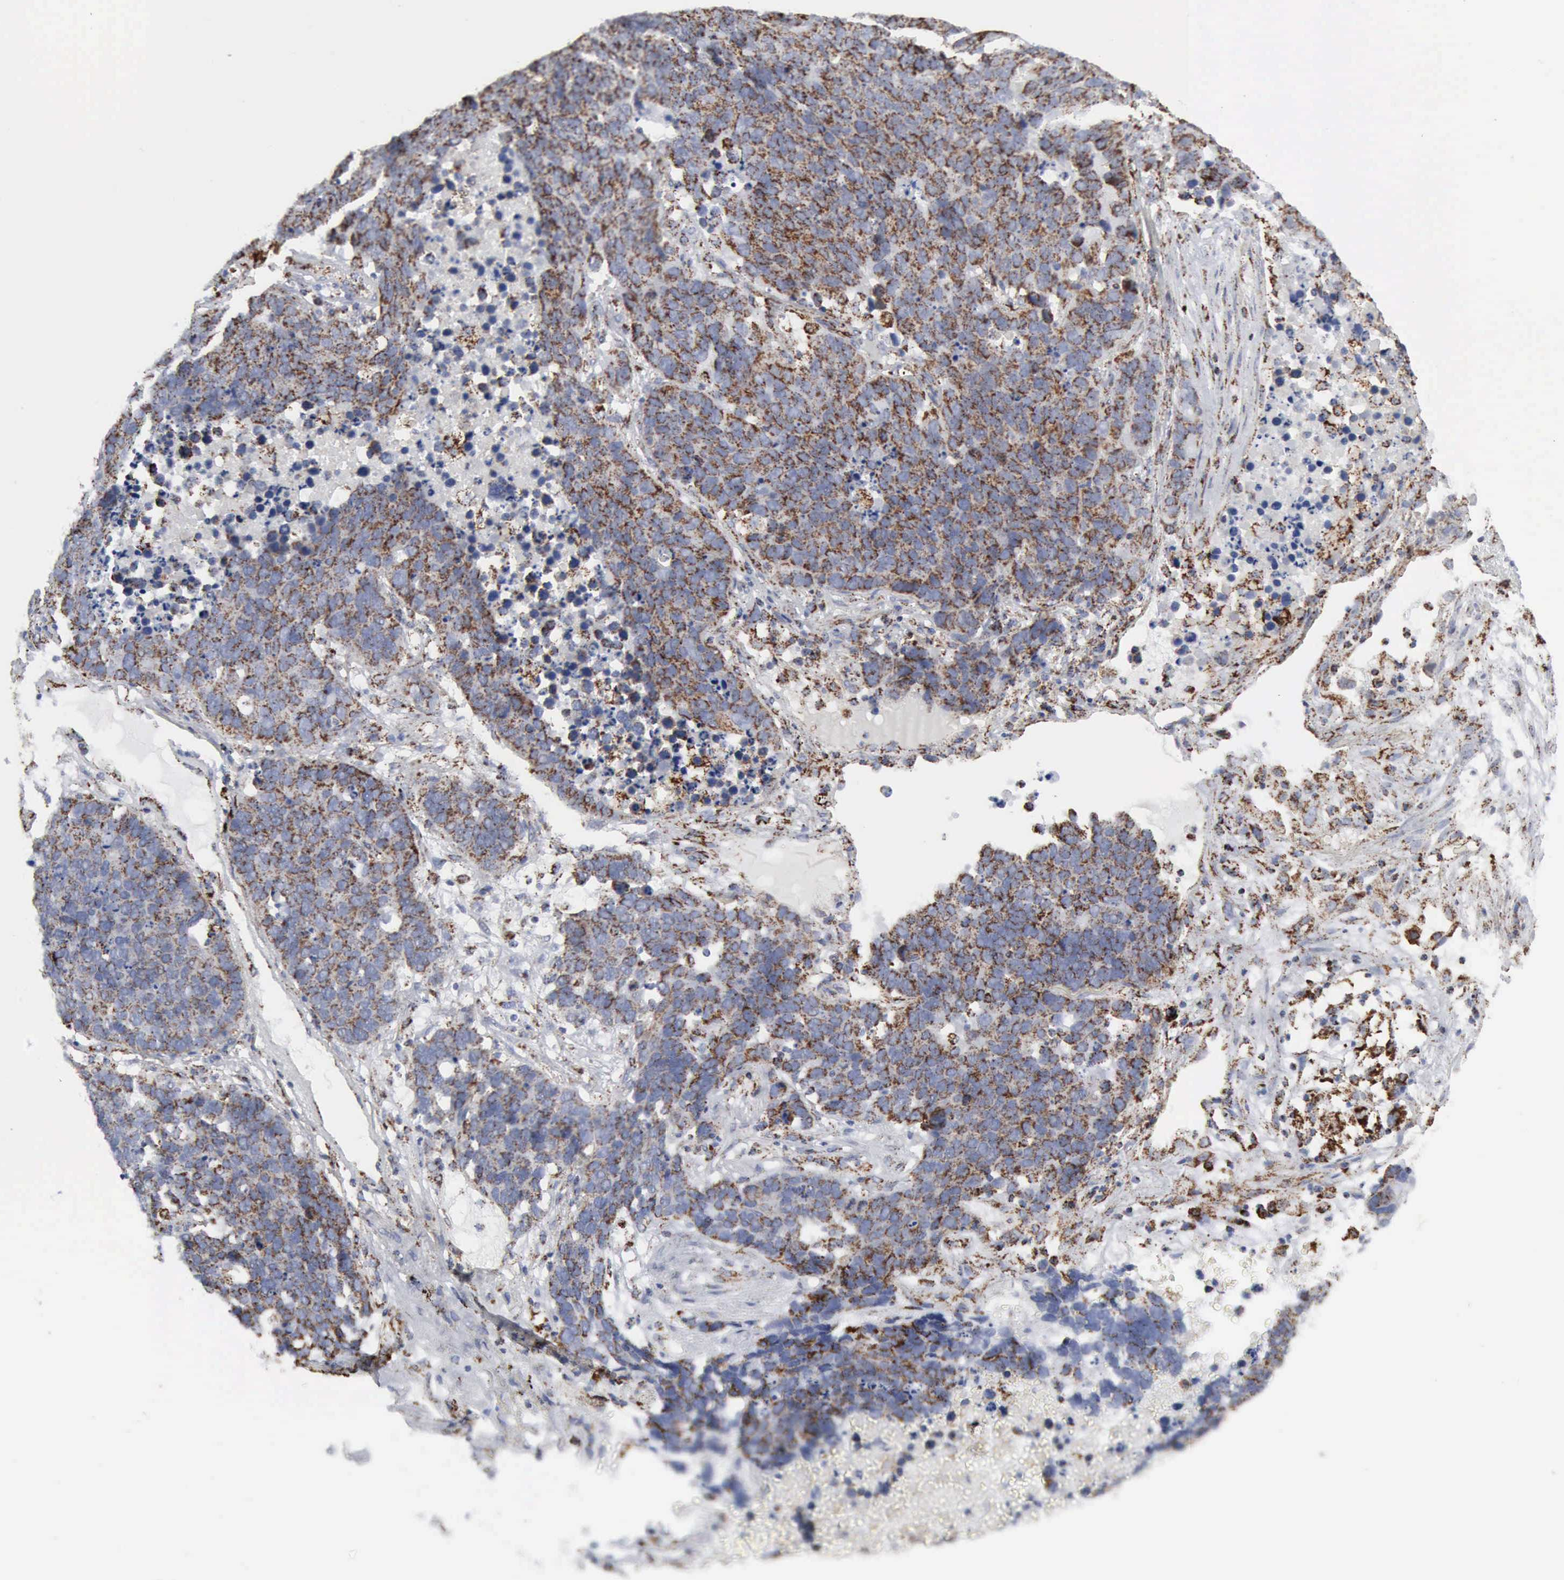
{"staining": {"intensity": "strong", "quantity": "25%-75%", "location": "cytoplasmic/membranous"}, "tissue": "lung cancer", "cell_type": "Tumor cells", "image_type": "cancer", "snomed": [{"axis": "morphology", "description": "Carcinoid, malignant, NOS"}, {"axis": "topography", "description": "Lung"}], "caption": "Brown immunohistochemical staining in carcinoid (malignant) (lung) reveals strong cytoplasmic/membranous expression in about 25%-75% of tumor cells.", "gene": "ACO2", "patient": {"sex": "male", "age": 60}}